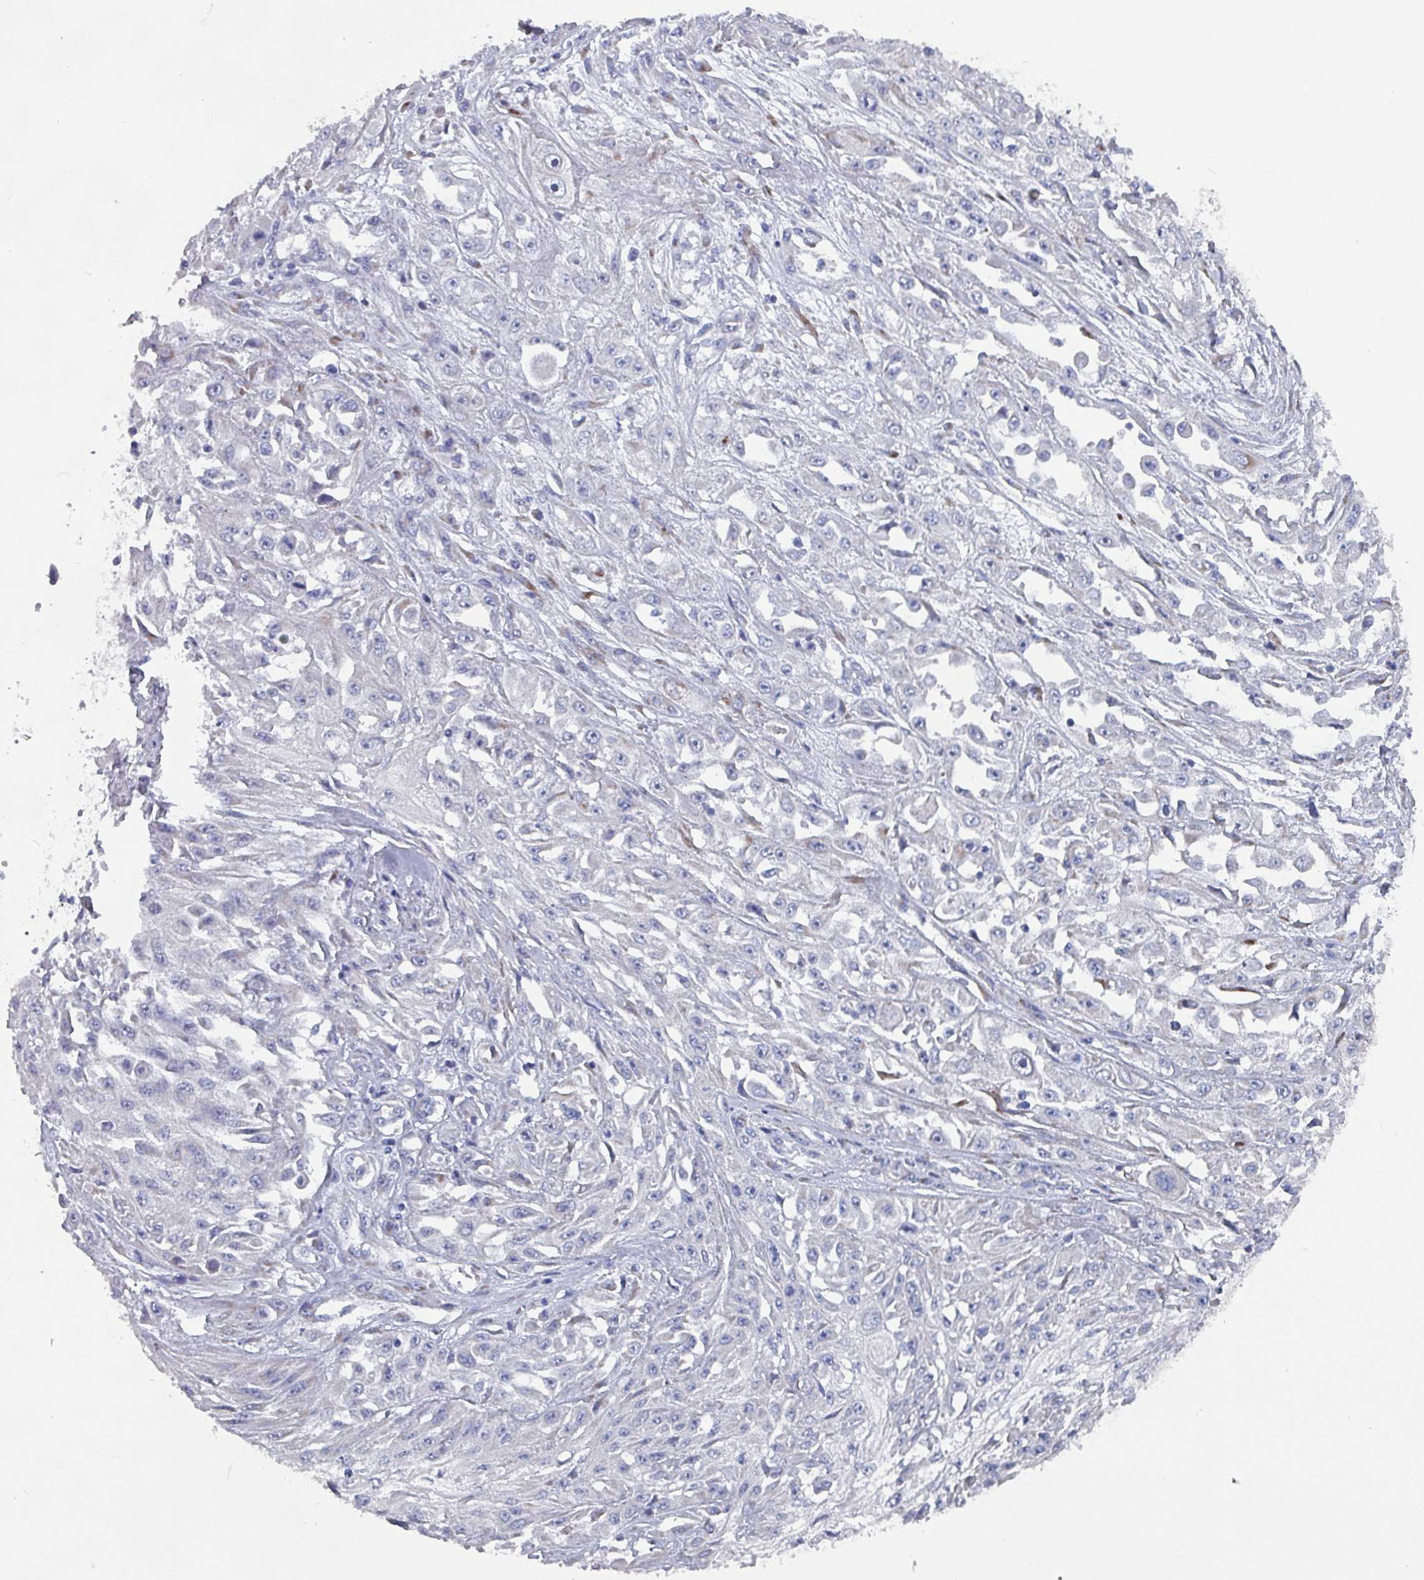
{"staining": {"intensity": "negative", "quantity": "none", "location": "none"}, "tissue": "skin cancer", "cell_type": "Tumor cells", "image_type": "cancer", "snomed": [{"axis": "morphology", "description": "Squamous cell carcinoma, NOS"}, {"axis": "morphology", "description": "Squamous cell carcinoma, metastatic, NOS"}, {"axis": "topography", "description": "Skin"}, {"axis": "topography", "description": "Lymph node"}], "caption": "Tumor cells are negative for brown protein staining in skin cancer (metastatic squamous cell carcinoma).", "gene": "DRD5", "patient": {"sex": "male", "age": 75}}